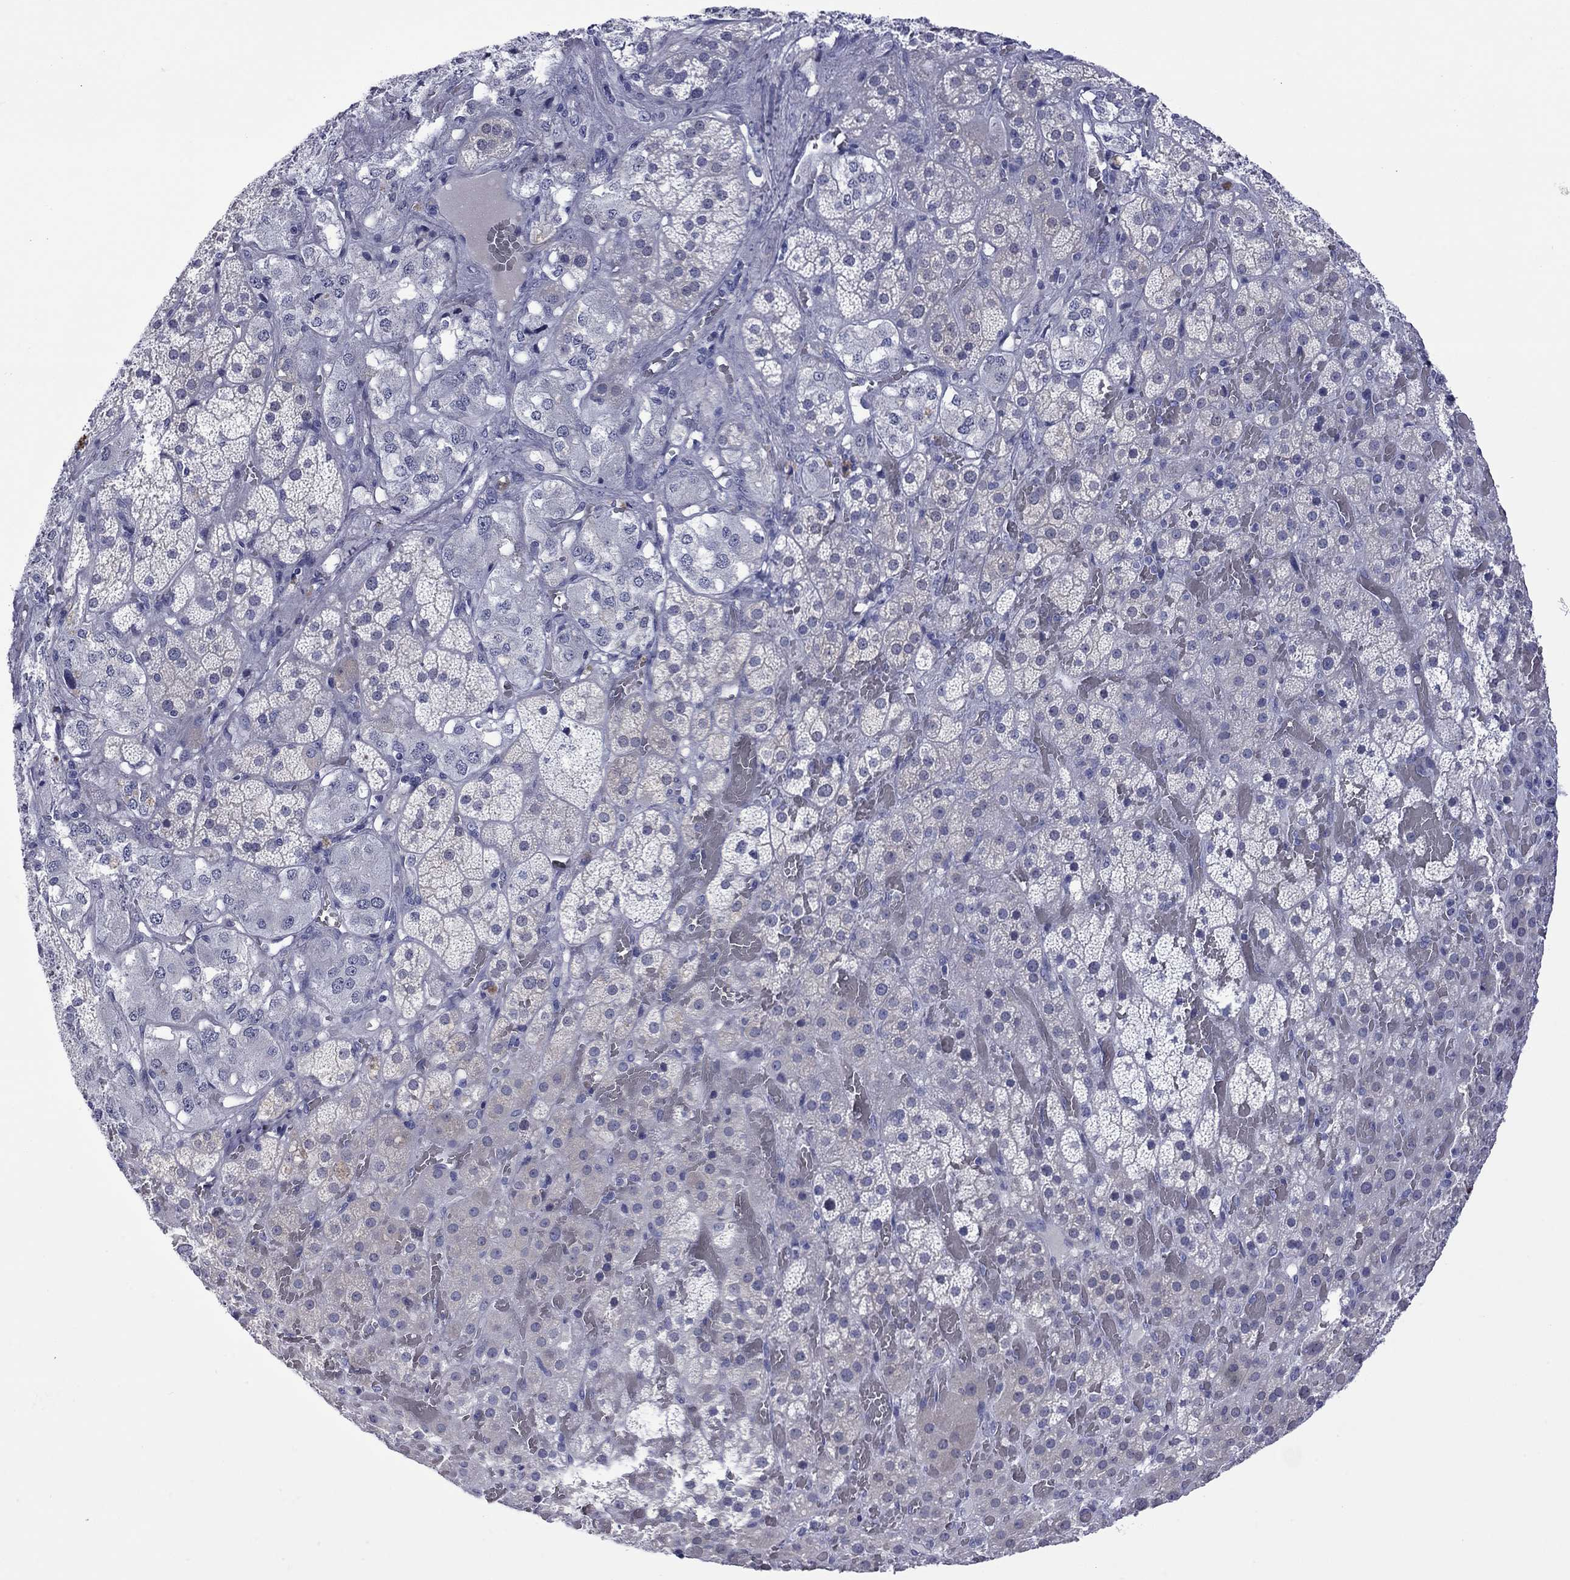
{"staining": {"intensity": "negative", "quantity": "none", "location": "none"}, "tissue": "adrenal gland", "cell_type": "Glandular cells", "image_type": "normal", "snomed": [{"axis": "morphology", "description": "Normal tissue, NOS"}, {"axis": "topography", "description": "Adrenal gland"}], "caption": "The immunohistochemistry histopathology image has no significant expression in glandular cells of adrenal gland.", "gene": "CTNNBIP1", "patient": {"sex": "male", "age": 57}}